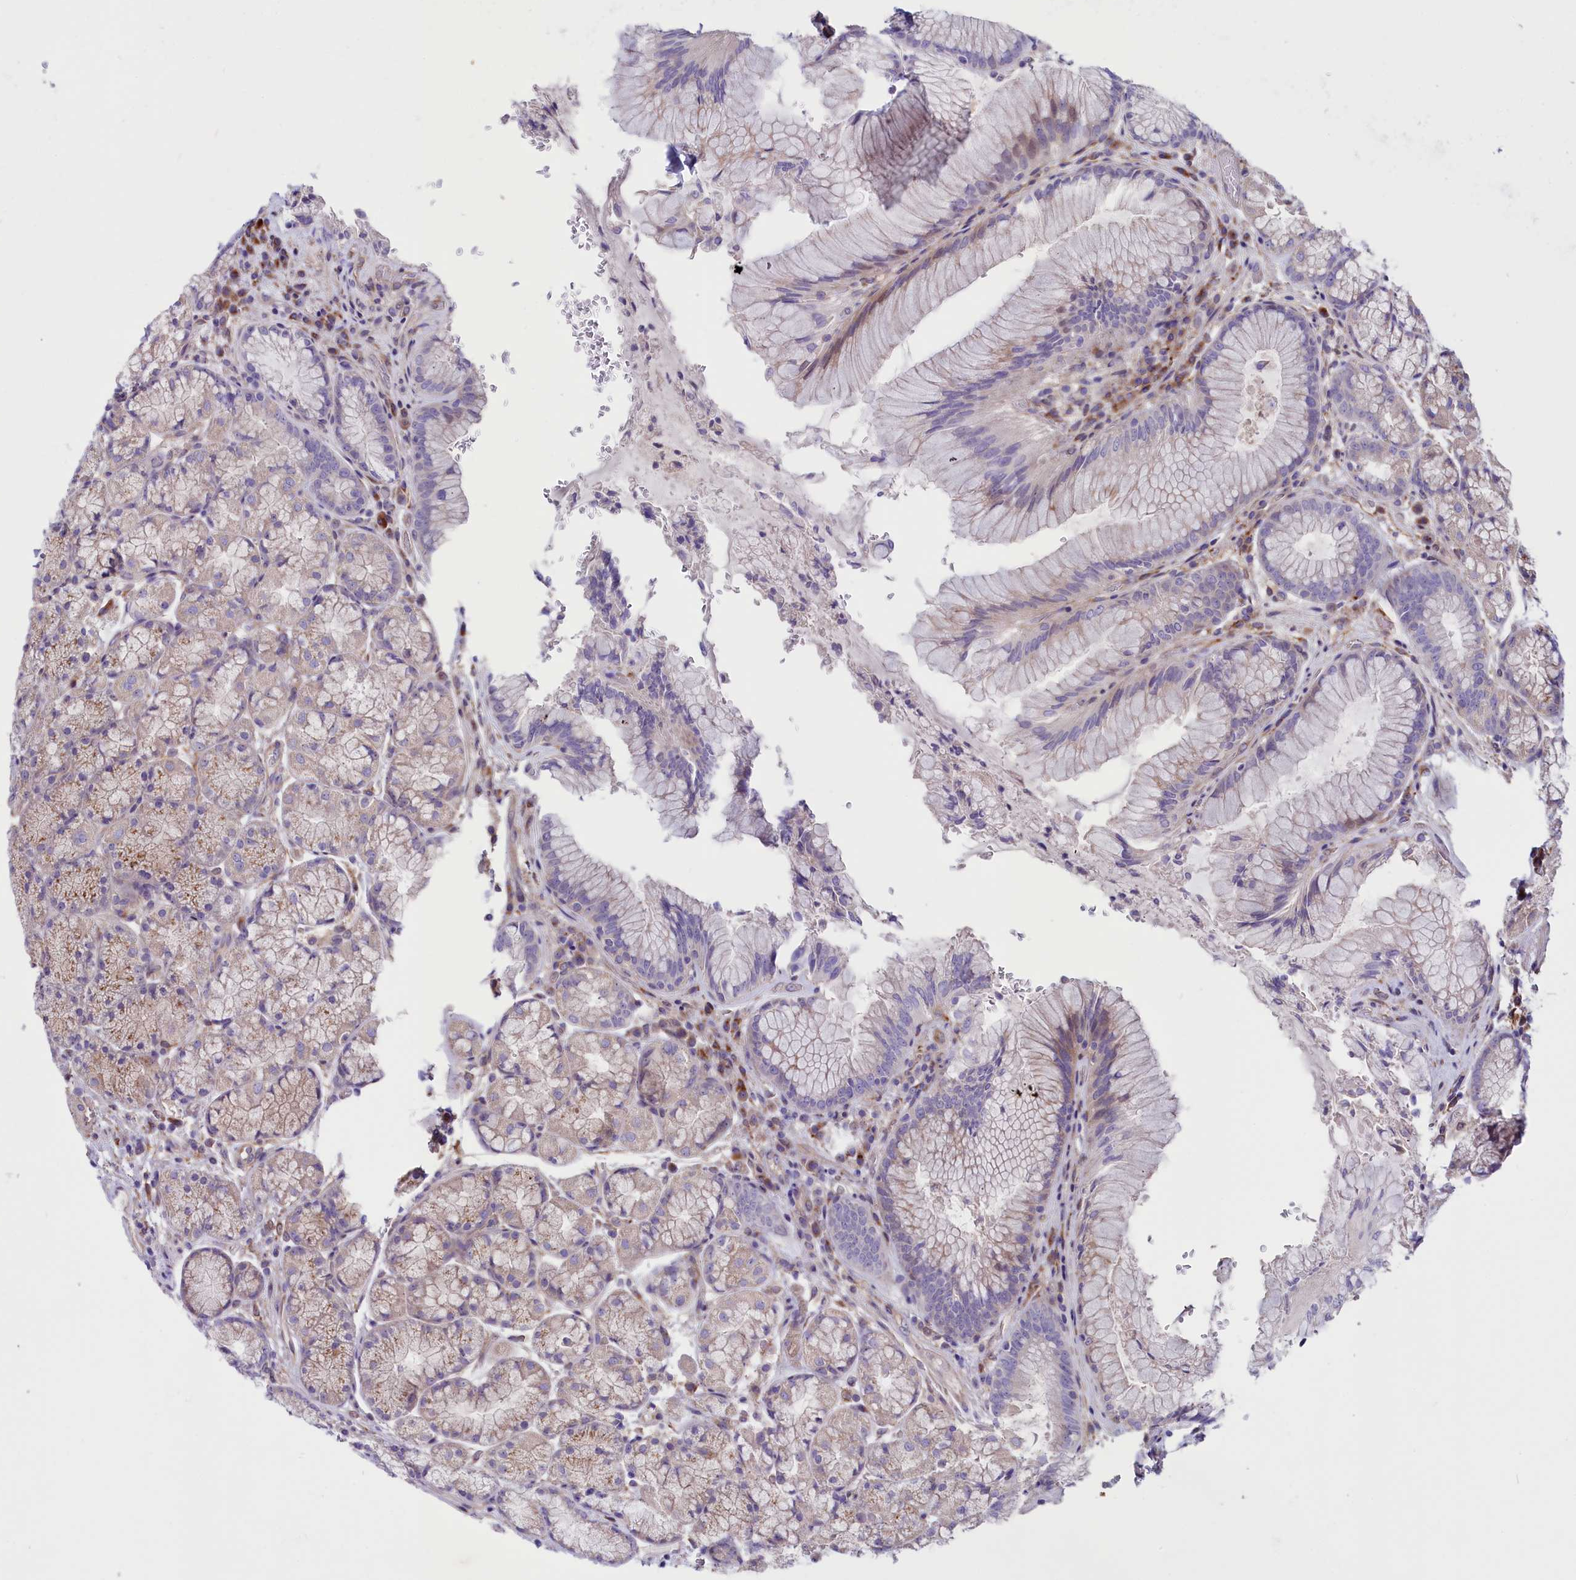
{"staining": {"intensity": "moderate", "quantity": "25%-75%", "location": "cytoplasmic/membranous"}, "tissue": "stomach", "cell_type": "Glandular cells", "image_type": "normal", "snomed": [{"axis": "morphology", "description": "Normal tissue, NOS"}, {"axis": "topography", "description": "Stomach"}], "caption": "About 25%-75% of glandular cells in normal stomach show moderate cytoplasmic/membranous protein positivity as visualized by brown immunohistochemical staining.", "gene": "GPR108", "patient": {"sex": "male", "age": 63}}